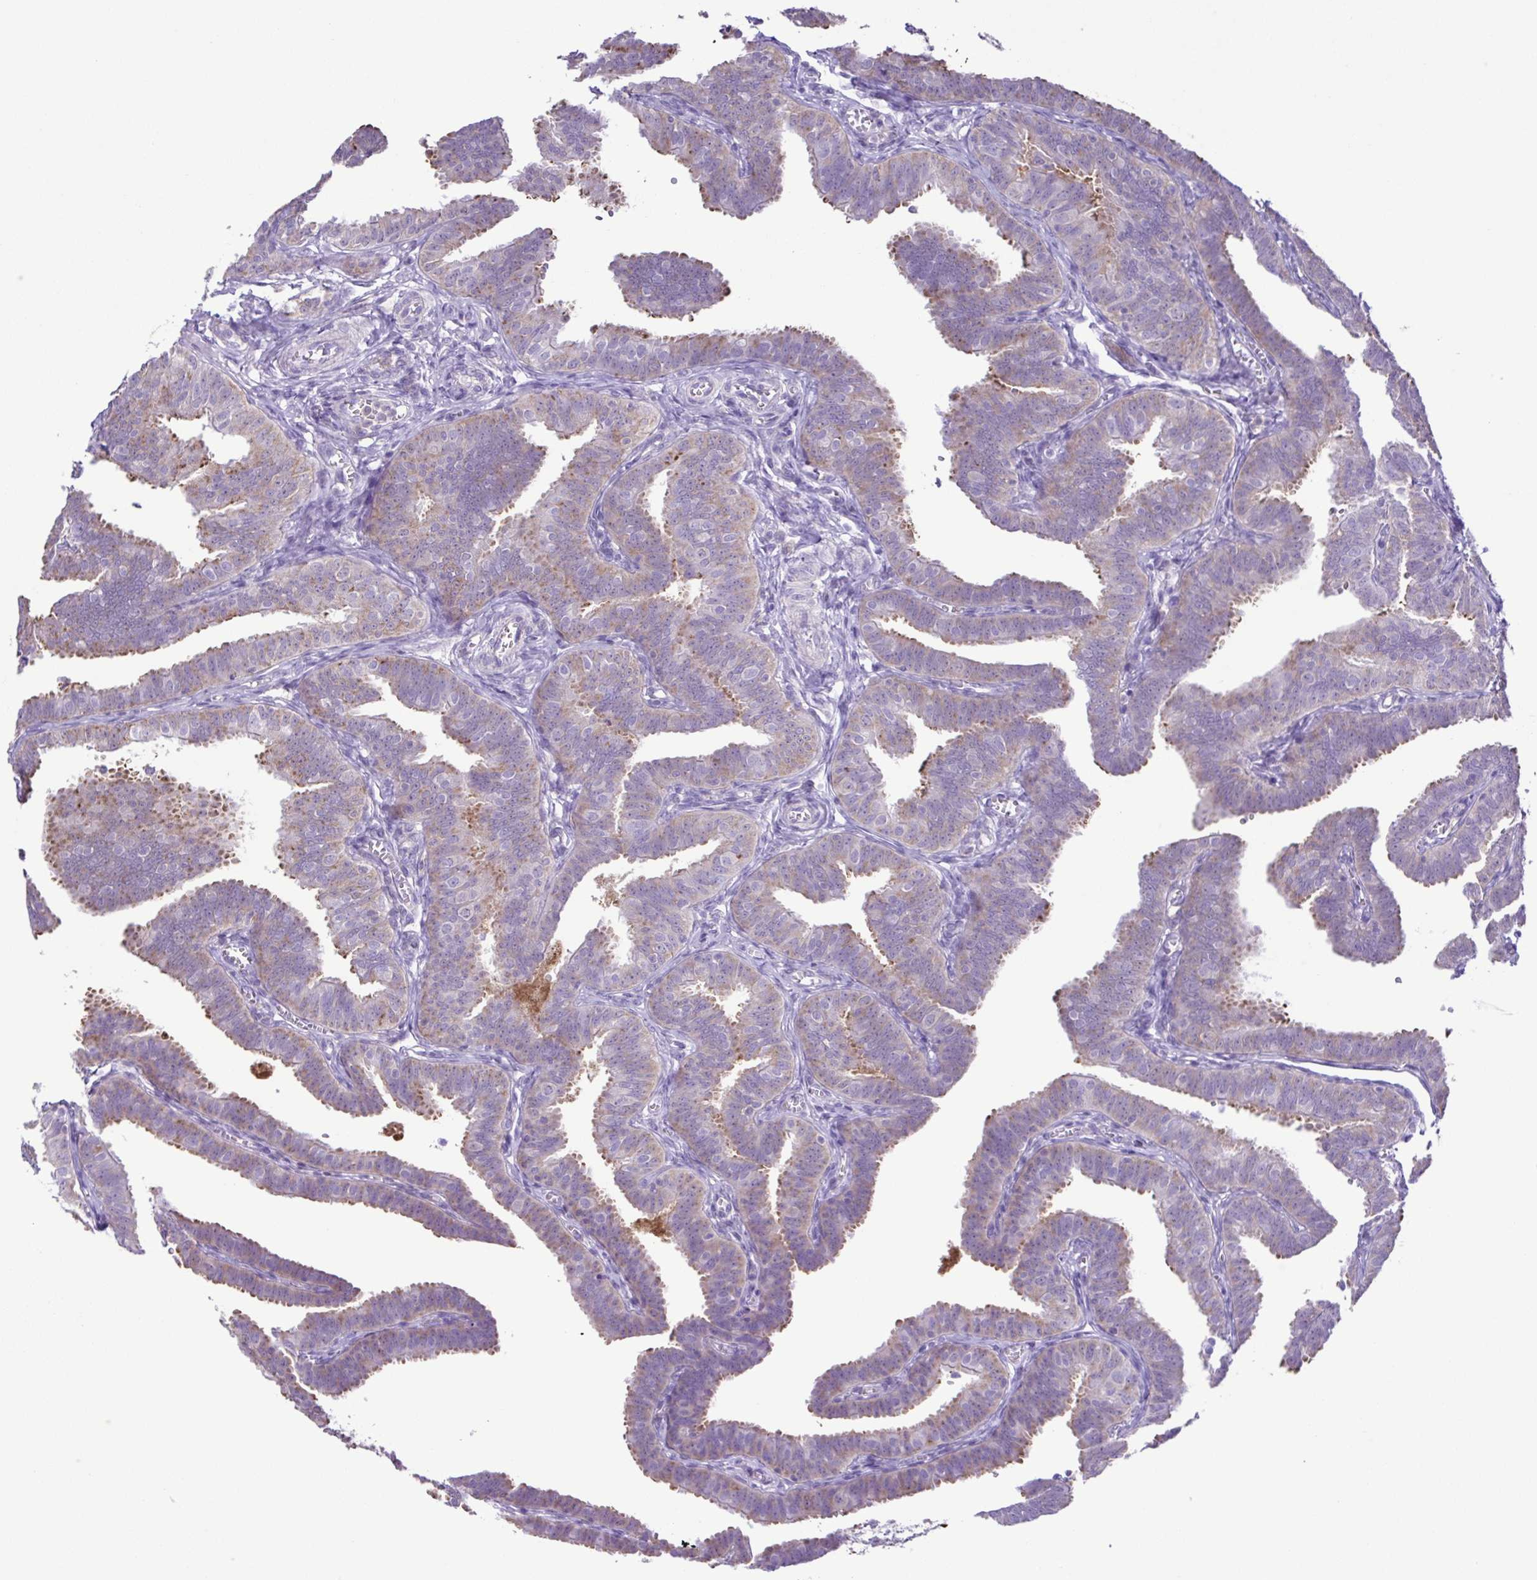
{"staining": {"intensity": "weak", "quantity": "25%-75%", "location": "cytoplasmic/membranous"}, "tissue": "fallopian tube", "cell_type": "Glandular cells", "image_type": "normal", "snomed": [{"axis": "morphology", "description": "Normal tissue, NOS"}, {"axis": "topography", "description": "Fallopian tube"}], "caption": "Brown immunohistochemical staining in unremarkable human fallopian tube reveals weak cytoplasmic/membranous positivity in approximately 25%-75% of glandular cells. (DAB (3,3'-diaminobenzidine) IHC, brown staining for protein, blue staining for nuclei).", "gene": "CYP17A1", "patient": {"sex": "female", "age": 25}}